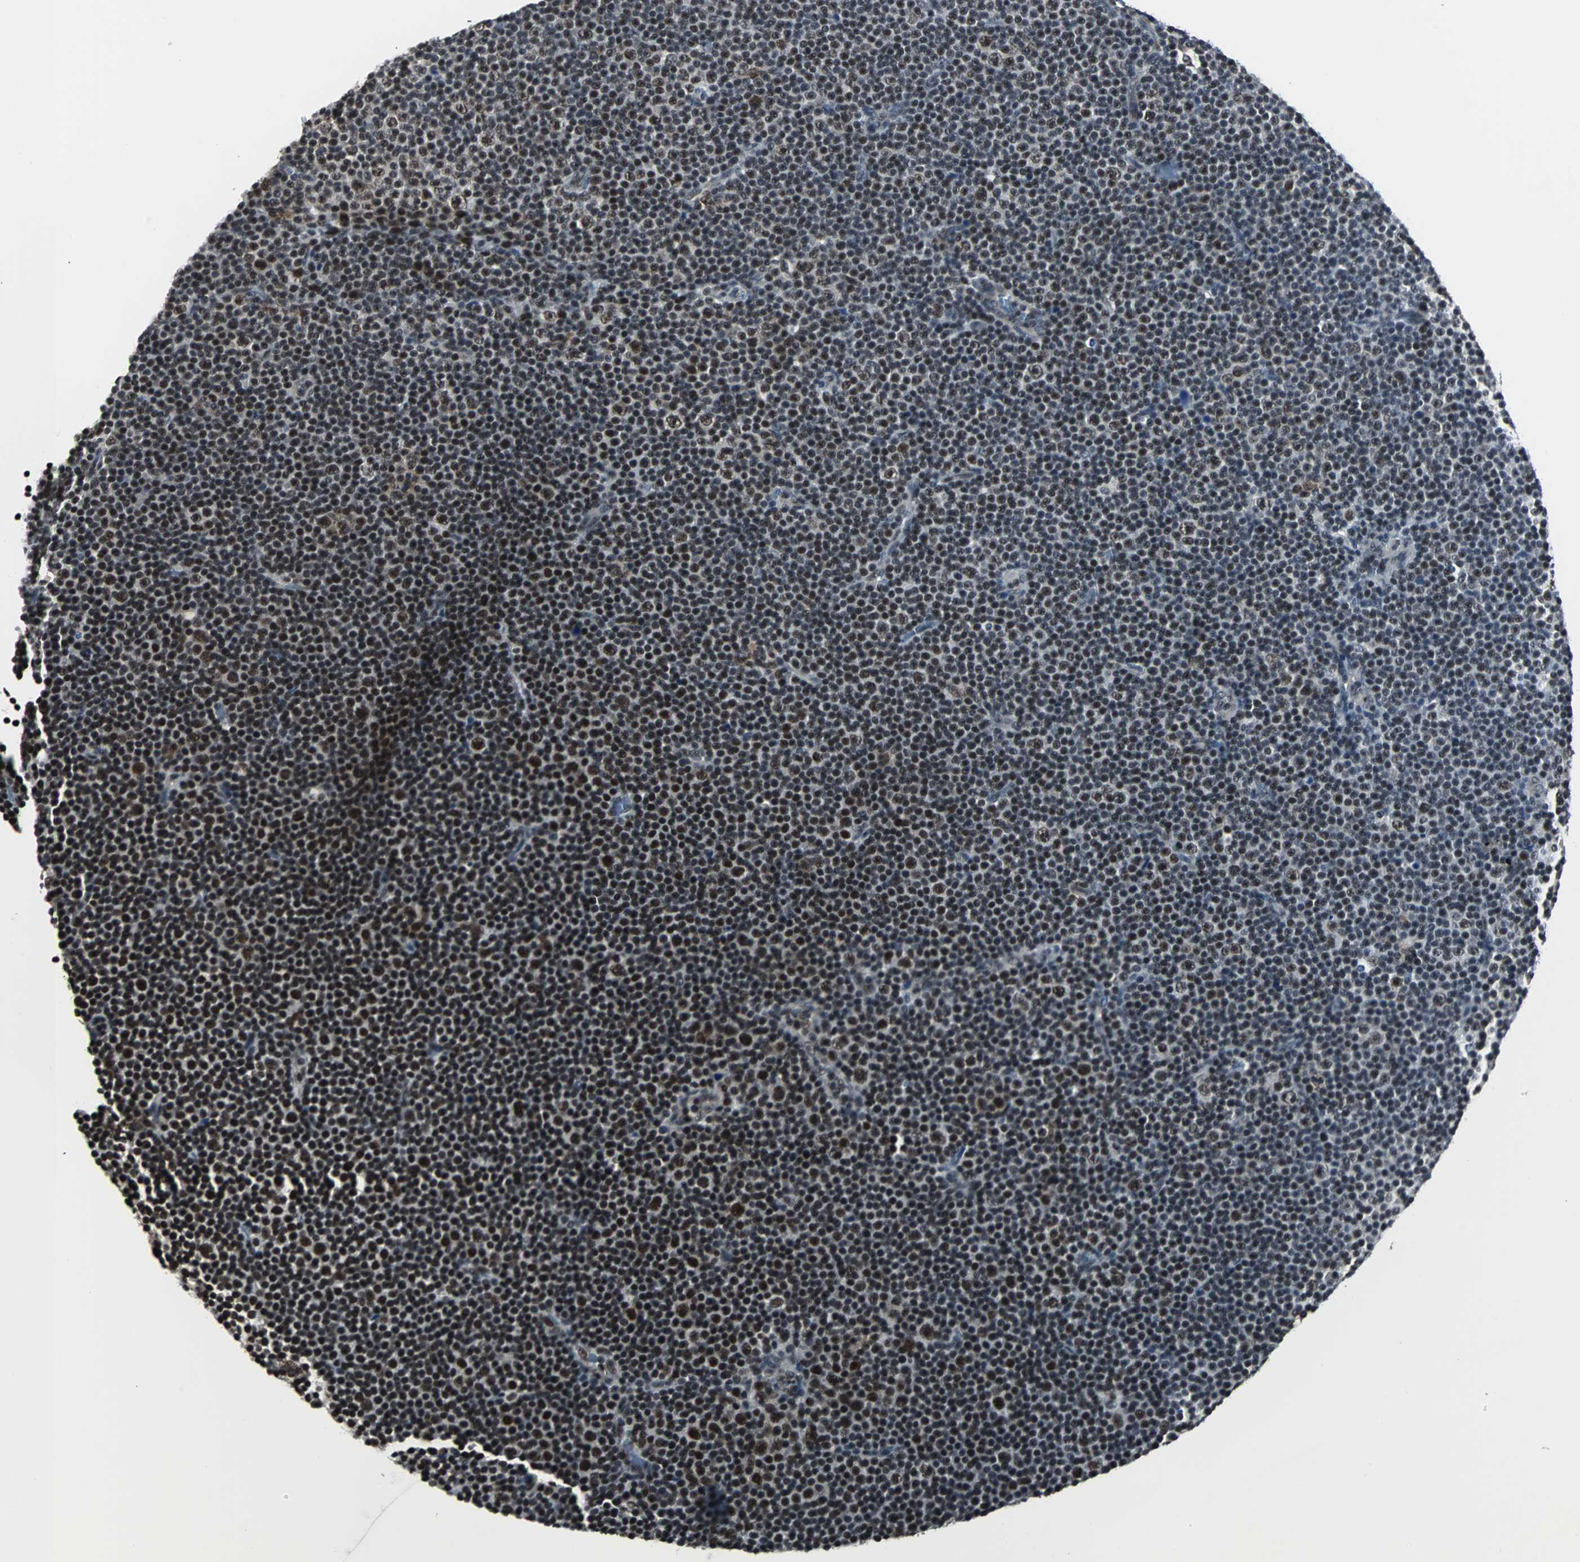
{"staining": {"intensity": "strong", "quantity": ">75%", "location": "nuclear"}, "tissue": "lymphoma", "cell_type": "Tumor cells", "image_type": "cancer", "snomed": [{"axis": "morphology", "description": "Malignant lymphoma, non-Hodgkin's type, Low grade"}, {"axis": "topography", "description": "Lymph node"}], "caption": "Strong nuclear protein expression is identified in approximately >75% of tumor cells in lymphoma.", "gene": "MKX", "patient": {"sex": "female", "age": 67}}